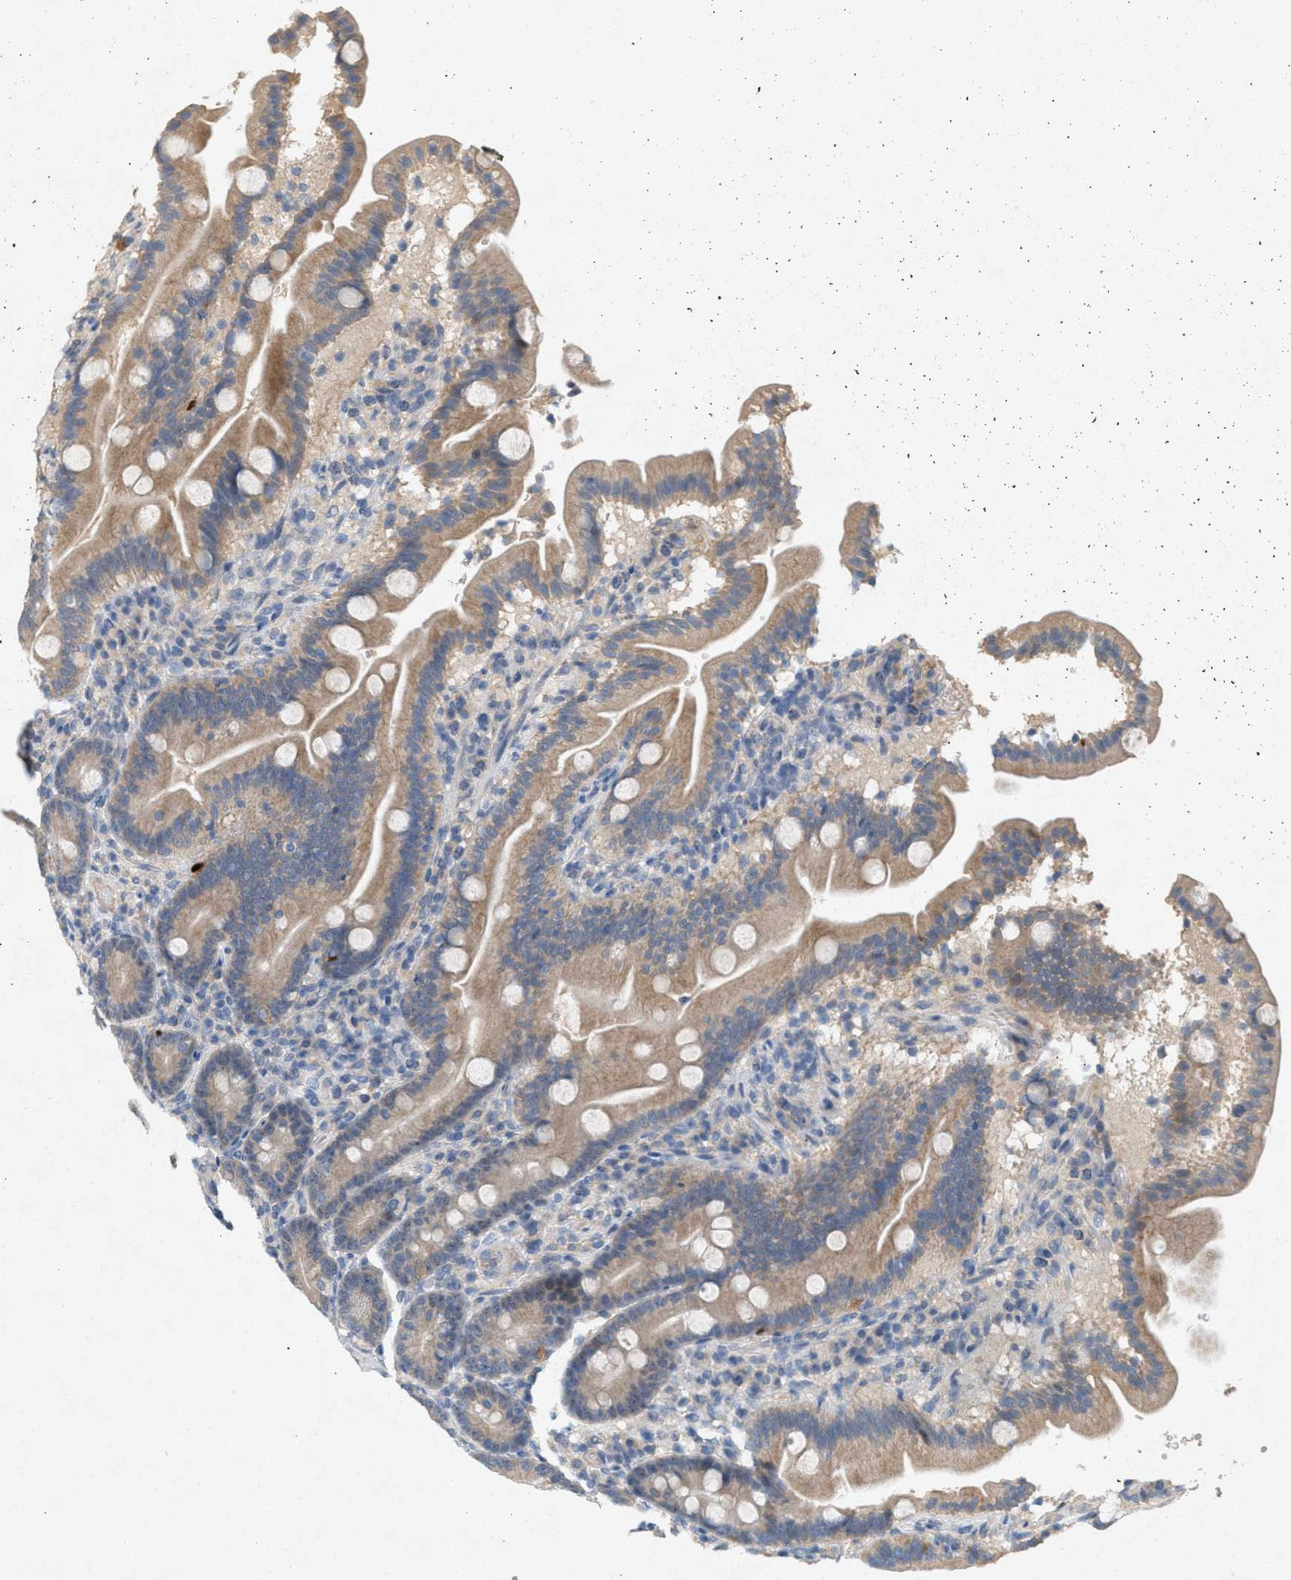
{"staining": {"intensity": "weak", "quantity": "25%-75%", "location": "cytoplasmic/membranous"}, "tissue": "duodenum", "cell_type": "Glandular cells", "image_type": "normal", "snomed": [{"axis": "morphology", "description": "Normal tissue, NOS"}, {"axis": "topography", "description": "Duodenum"}], "caption": "Protein expression analysis of normal human duodenum reveals weak cytoplasmic/membranous positivity in about 25%-75% of glandular cells. The staining is performed using DAB brown chromogen to label protein expression. The nuclei are counter-stained blue using hematoxylin.", "gene": "DCAF7", "patient": {"sex": "male", "age": 54}}